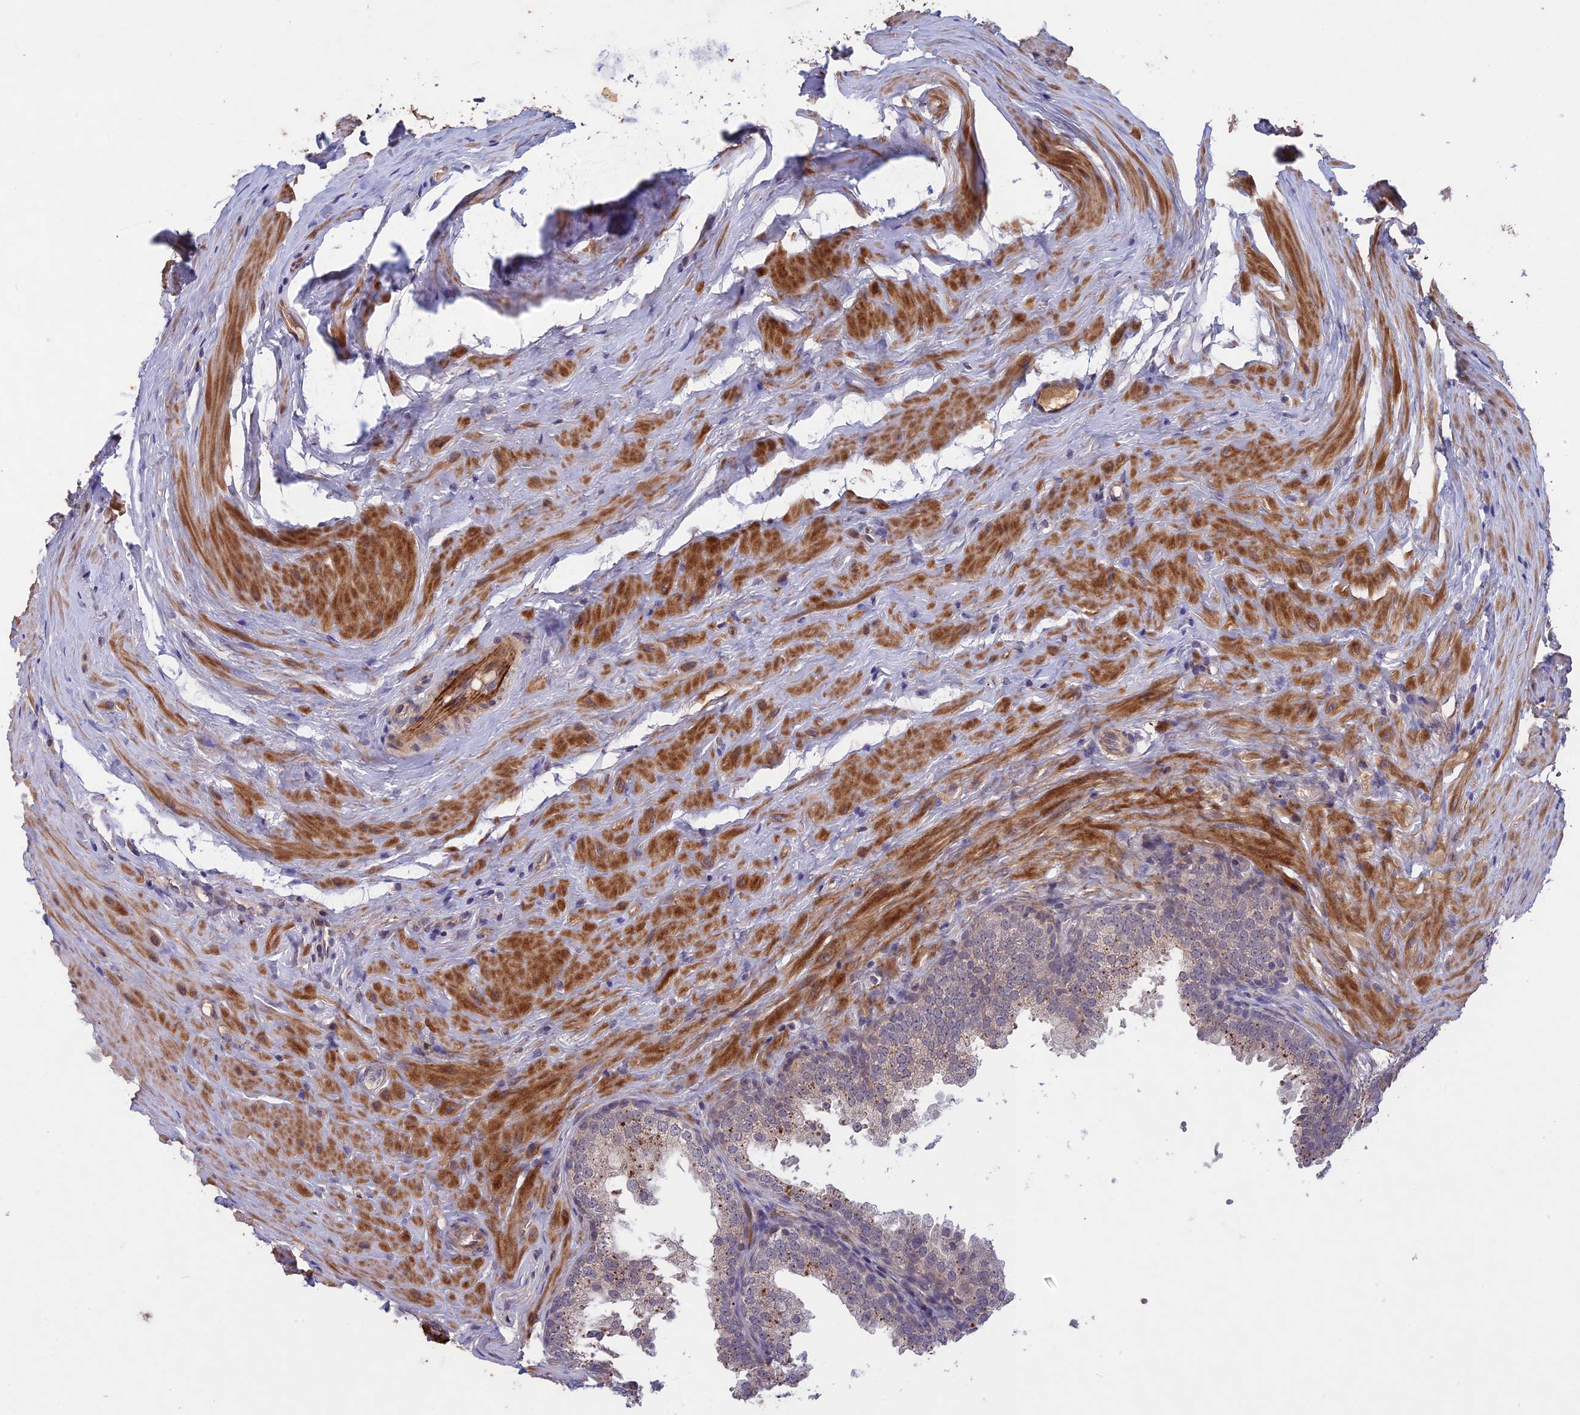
{"staining": {"intensity": "weak", "quantity": "<25%", "location": "cytoplasmic/membranous"}, "tissue": "prostate", "cell_type": "Glandular cells", "image_type": "normal", "snomed": [{"axis": "morphology", "description": "Normal tissue, NOS"}, {"axis": "topography", "description": "Prostate"}], "caption": "Prostate was stained to show a protein in brown. There is no significant staining in glandular cells. (Brightfield microscopy of DAB immunohistochemistry at high magnification).", "gene": "ADO", "patient": {"sex": "male", "age": 60}}